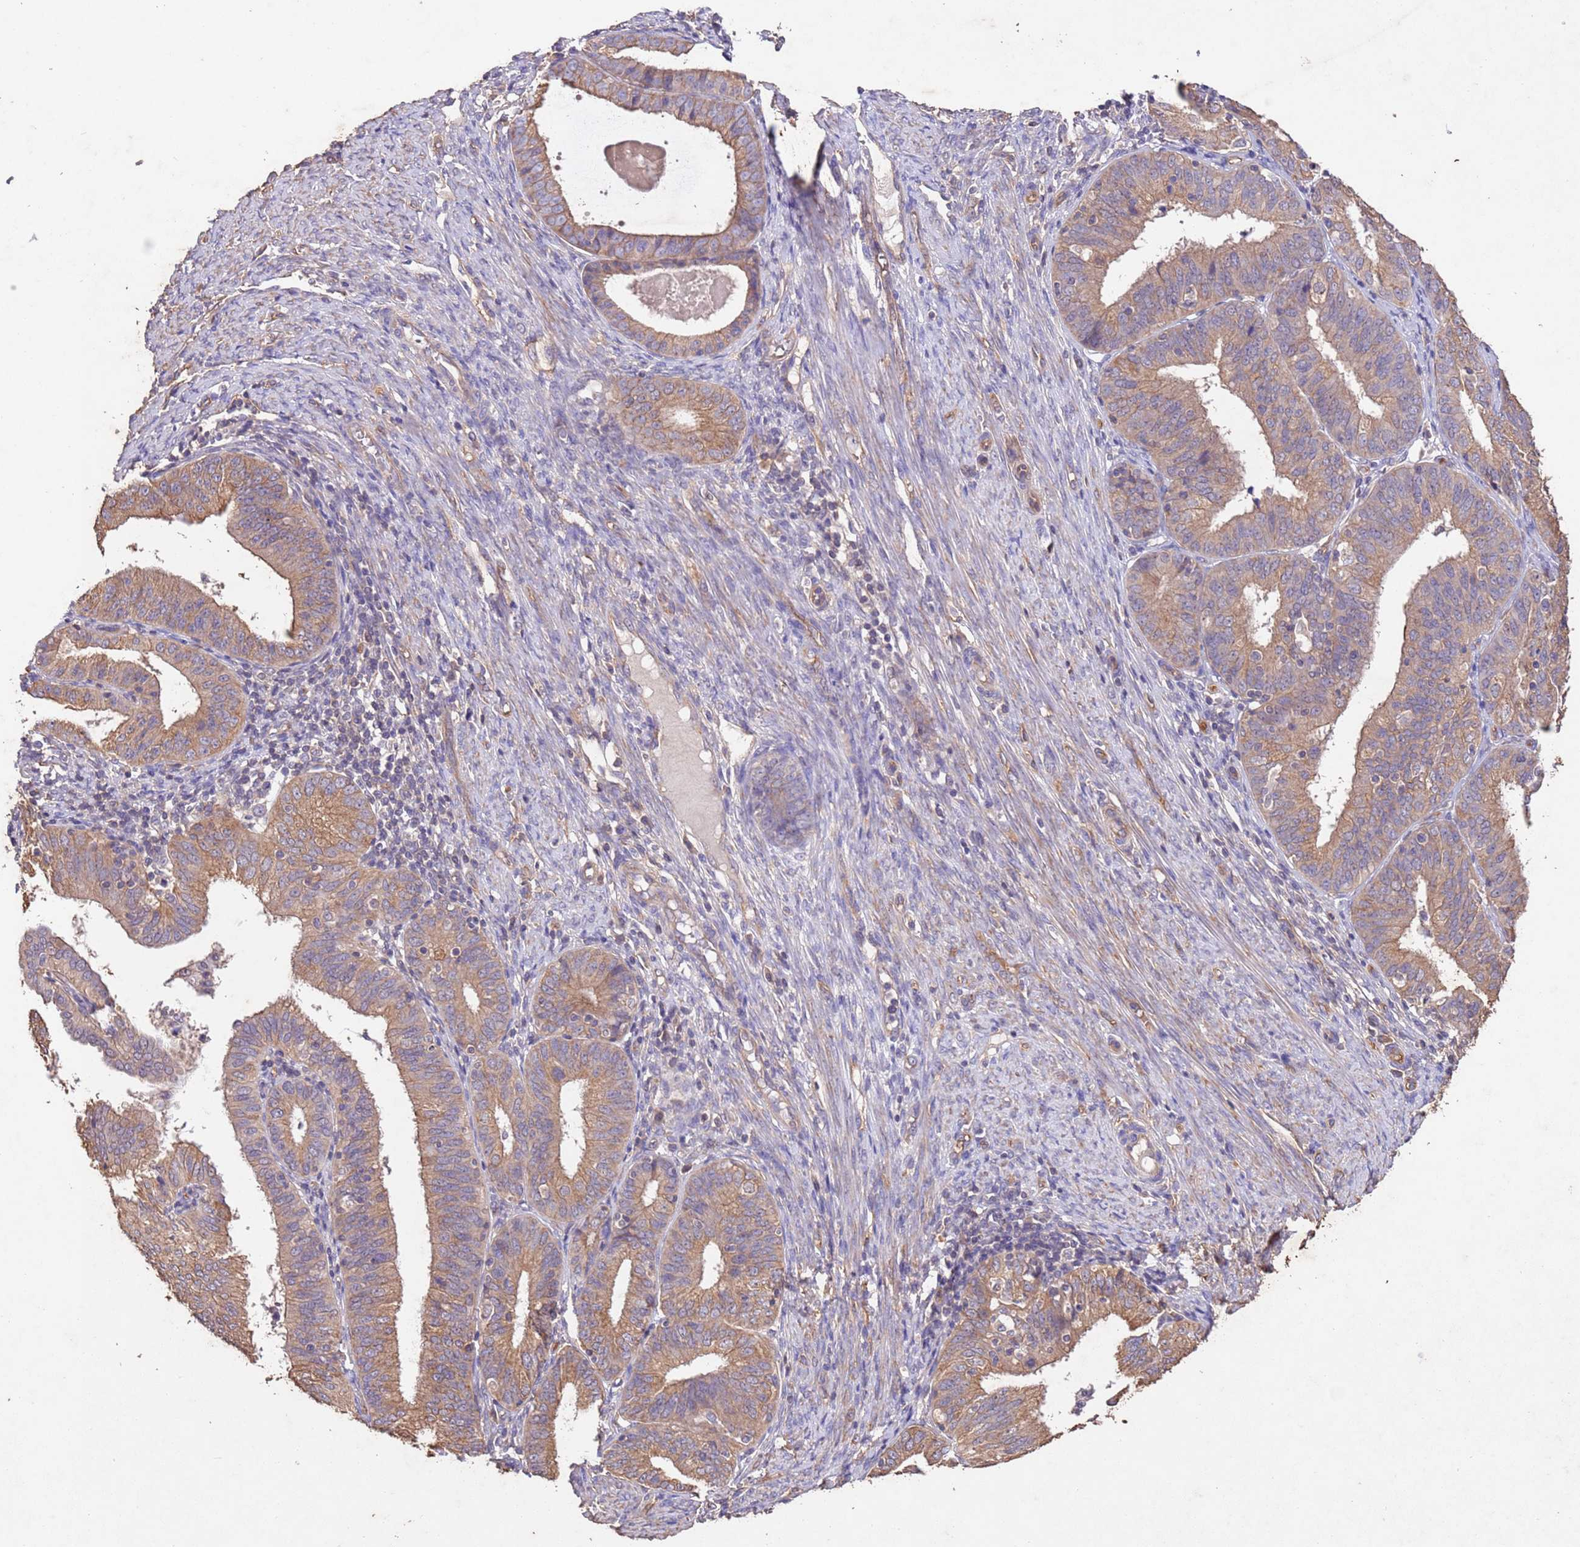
{"staining": {"intensity": "moderate", "quantity": ">75%", "location": "cytoplasmic/membranous"}, "tissue": "endometrial cancer", "cell_type": "Tumor cells", "image_type": "cancer", "snomed": [{"axis": "morphology", "description": "Adenocarcinoma, NOS"}, {"axis": "topography", "description": "Endometrium"}], "caption": "This histopathology image displays IHC staining of human endometrial adenocarcinoma, with medium moderate cytoplasmic/membranous expression in about >75% of tumor cells.", "gene": "MTX3", "patient": {"sex": "female", "age": 51}}